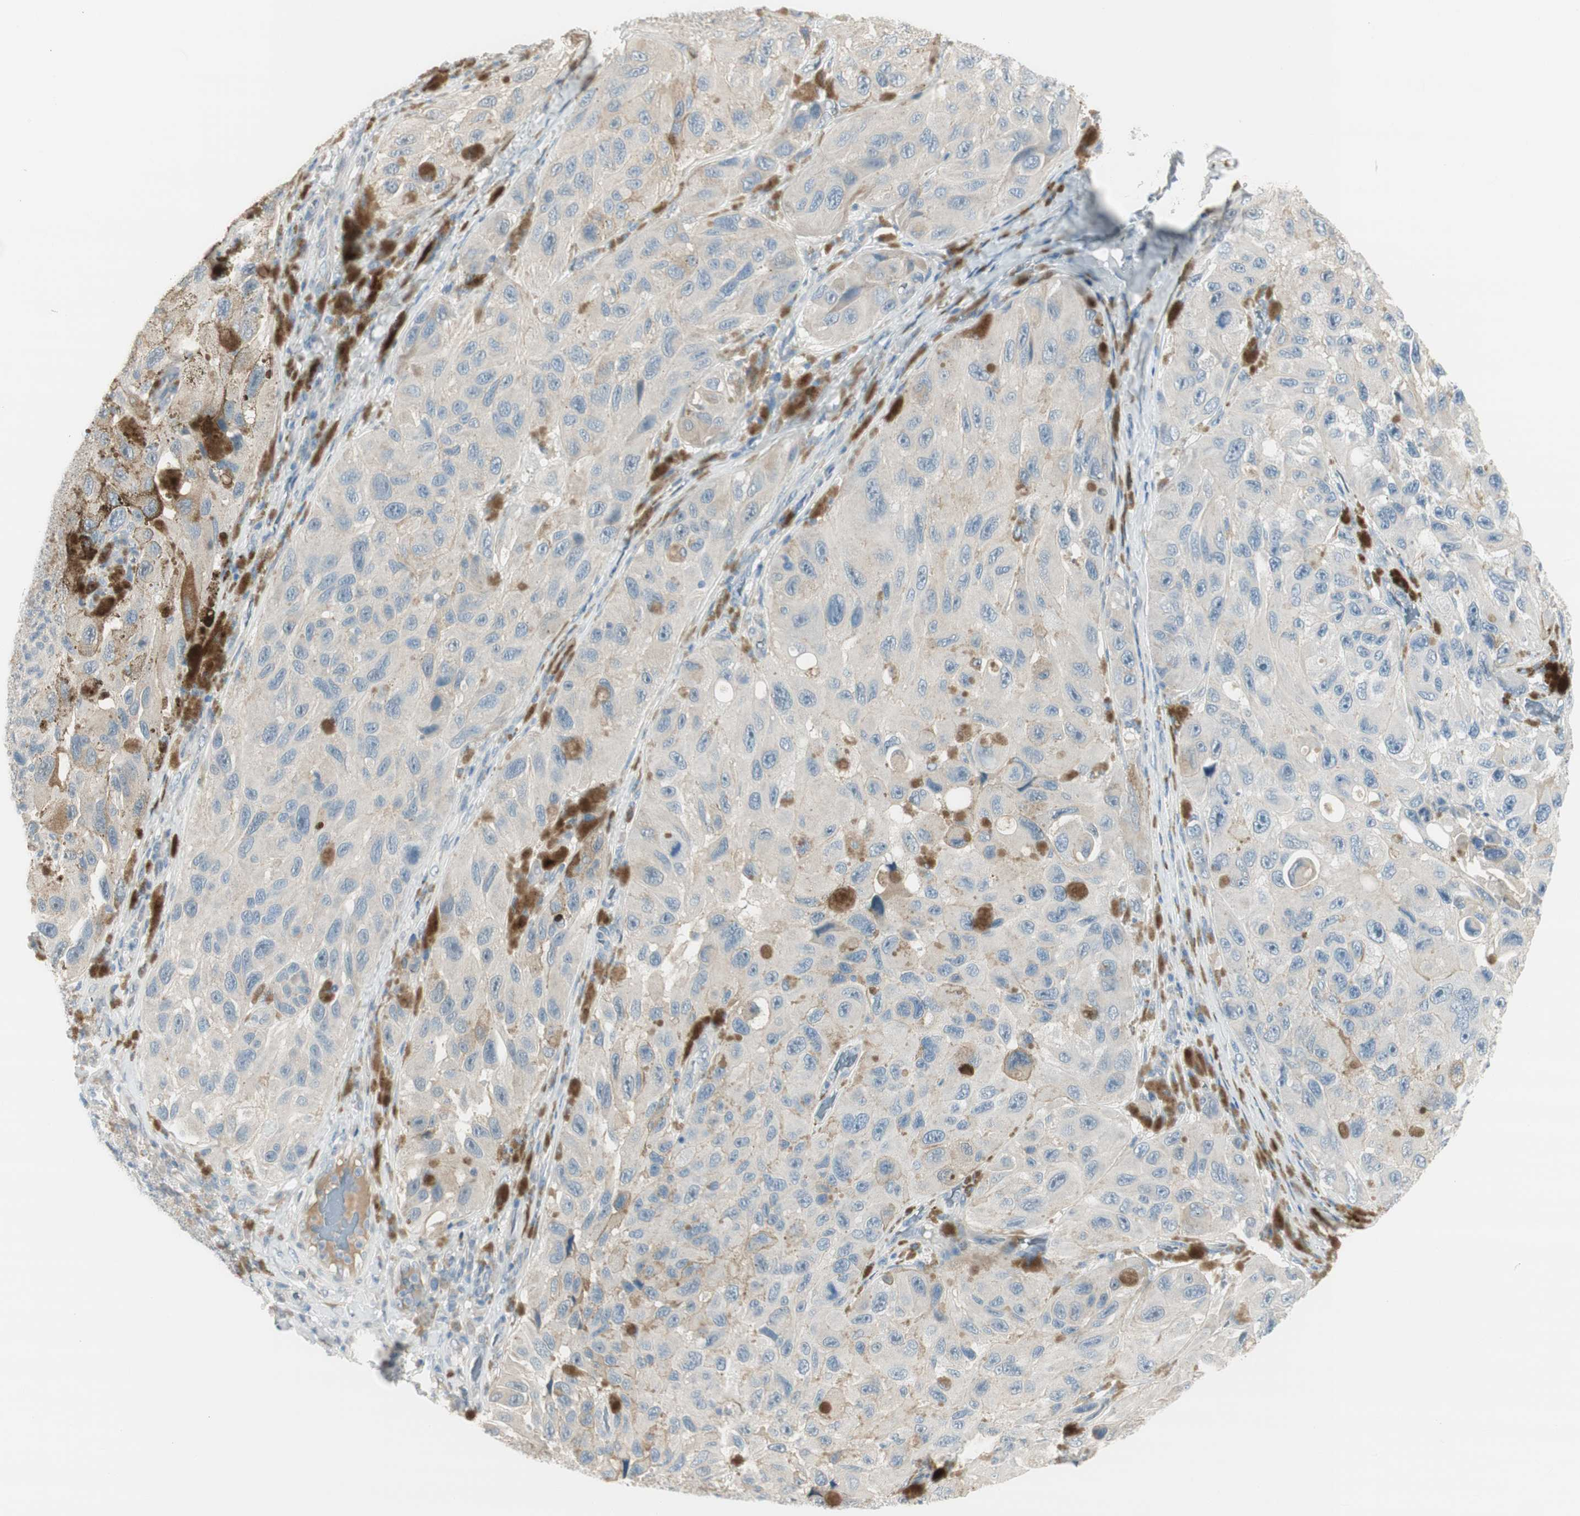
{"staining": {"intensity": "negative", "quantity": "none", "location": "none"}, "tissue": "melanoma", "cell_type": "Tumor cells", "image_type": "cancer", "snomed": [{"axis": "morphology", "description": "Malignant melanoma, NOS"}, {"axis": "topography", "description": "Skin"}], "caption": "Image shows no significant protein staining in tumor cells of melanoma.", "gene": "EVA1A", "patient": {"sex": "female", "age": 73}}